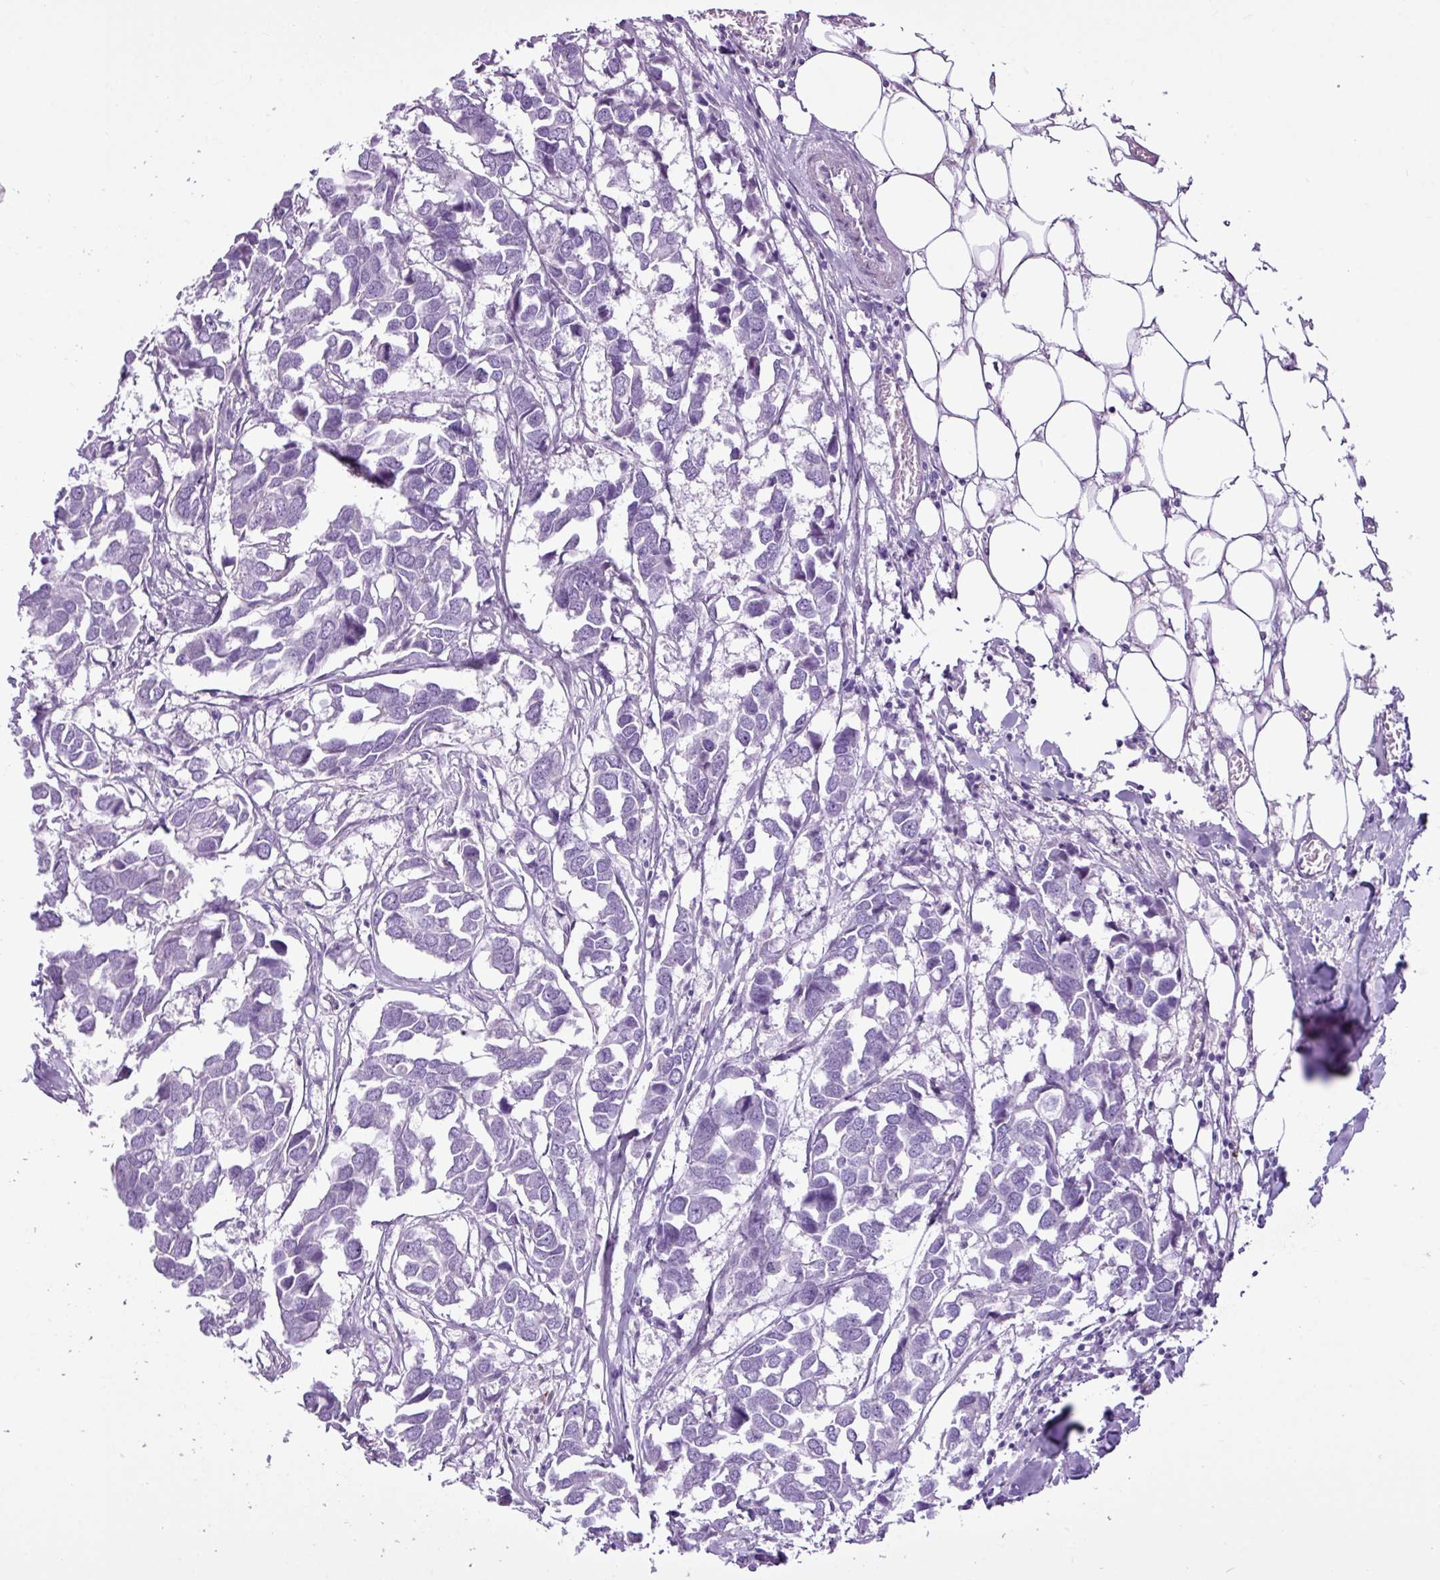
{"staining": {"intensity": "negative", "quantity": "none", "location": "none"}, "tissue": "breast cancer", "cell_type": "Tumor cells", "image_type": "cancer", "snomed": [{"axis": "morphology", "description": "Duct carcinoma"}, {"axis": "topography", "description": "Breast"}], "caption": "Immunohistochemical staining of invasive ductal carcinoma (breast) displays no significant expression in tumor cells.", "gene": "LILRB4", "patient": {"sex": "female", "age": 83}}